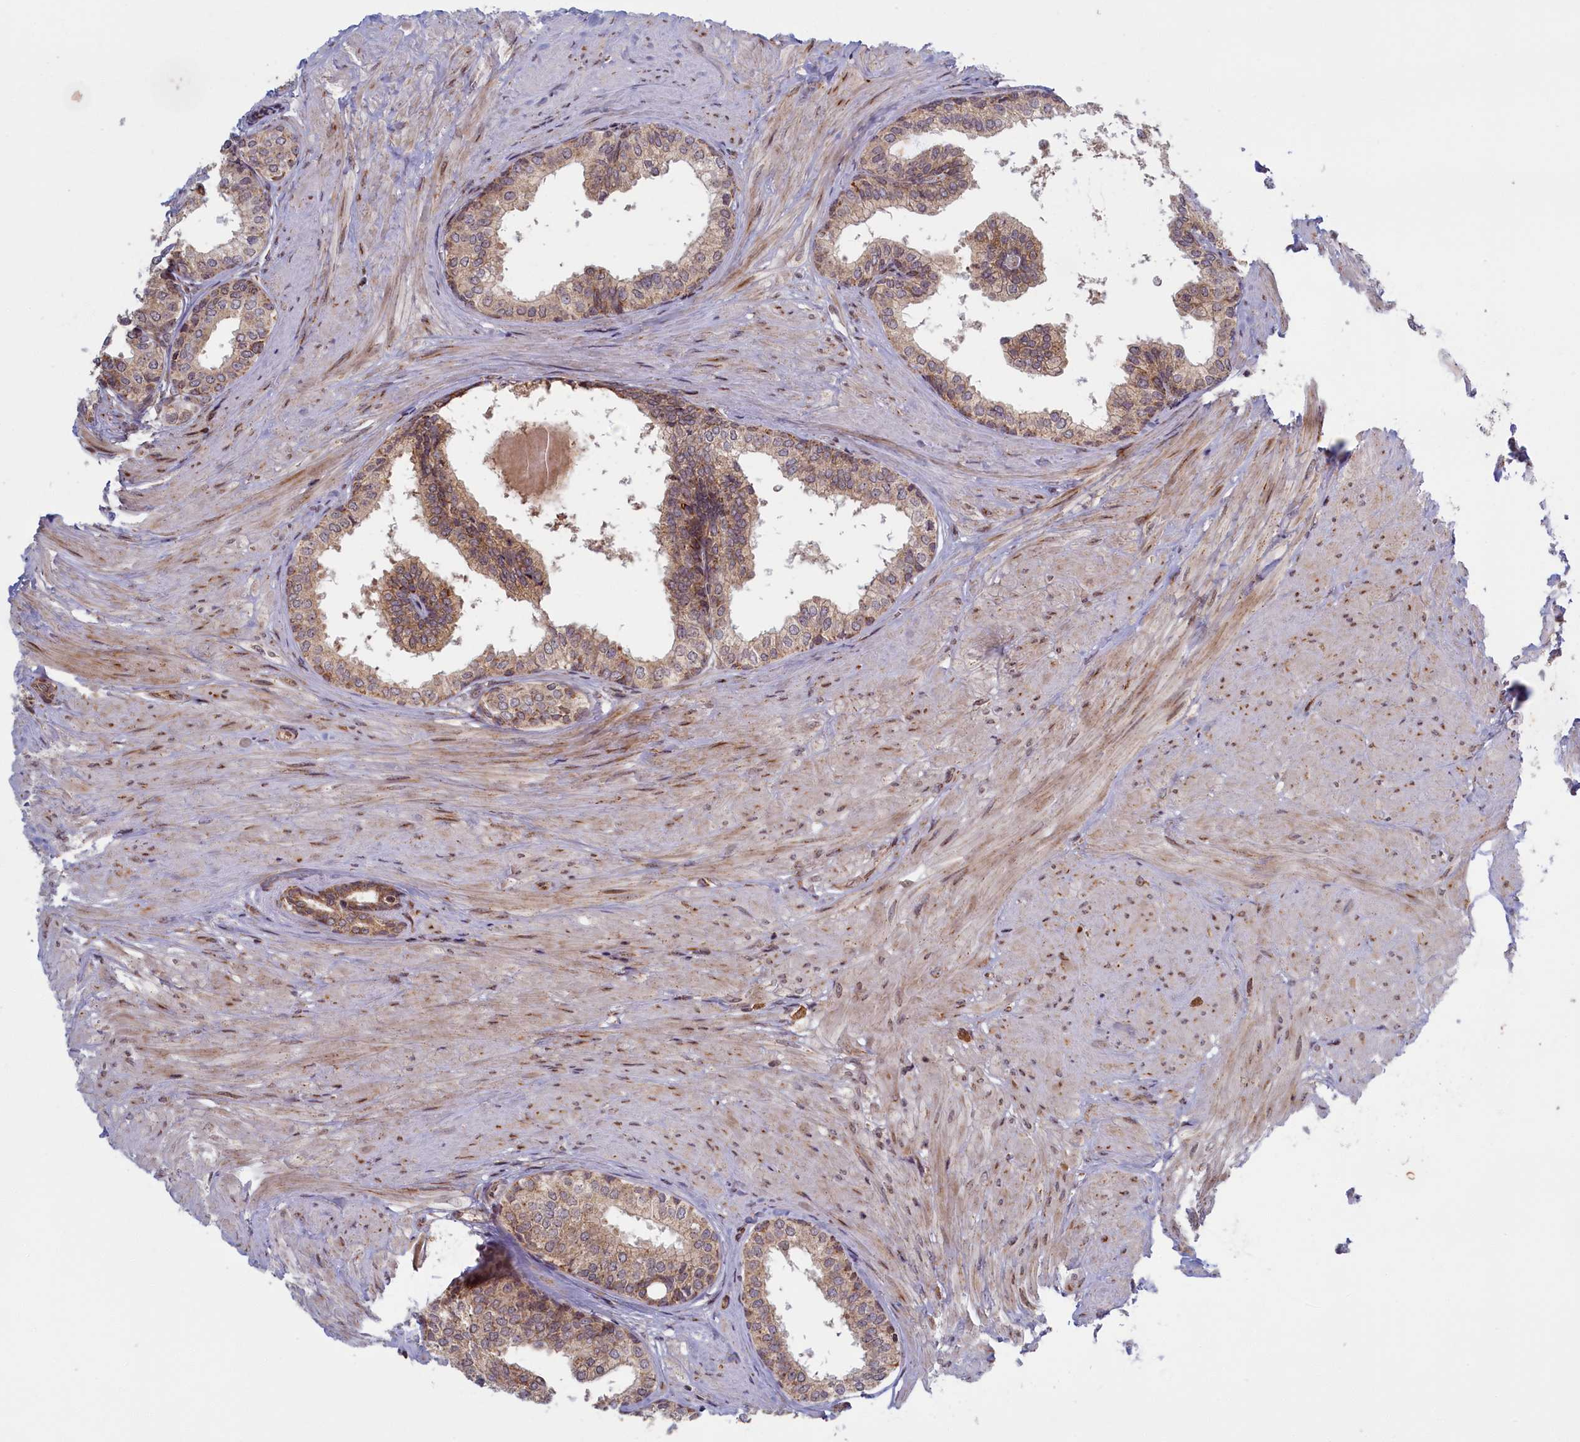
{"staining": {"intensity": "weak", "quantity": ">75%", "location": "cytoplasmic/membranous"}, "tissue": "prostate", "cell_type": "Glandular cells", "image_type": "normal", "snomed": [{"axis": "morphology", "description": "Normal tissue, NOS"}, {"axis": "topography", "description": "Prostate"}], "caption": "The micrograph exhibits immunohistochemical staining of normal prostate. There is weak cytoplasmic/membranous expression is present in about >75% of glandular cells.", "gene": "PLA2G10", "patient": {"sex": "male", "age": 48}}